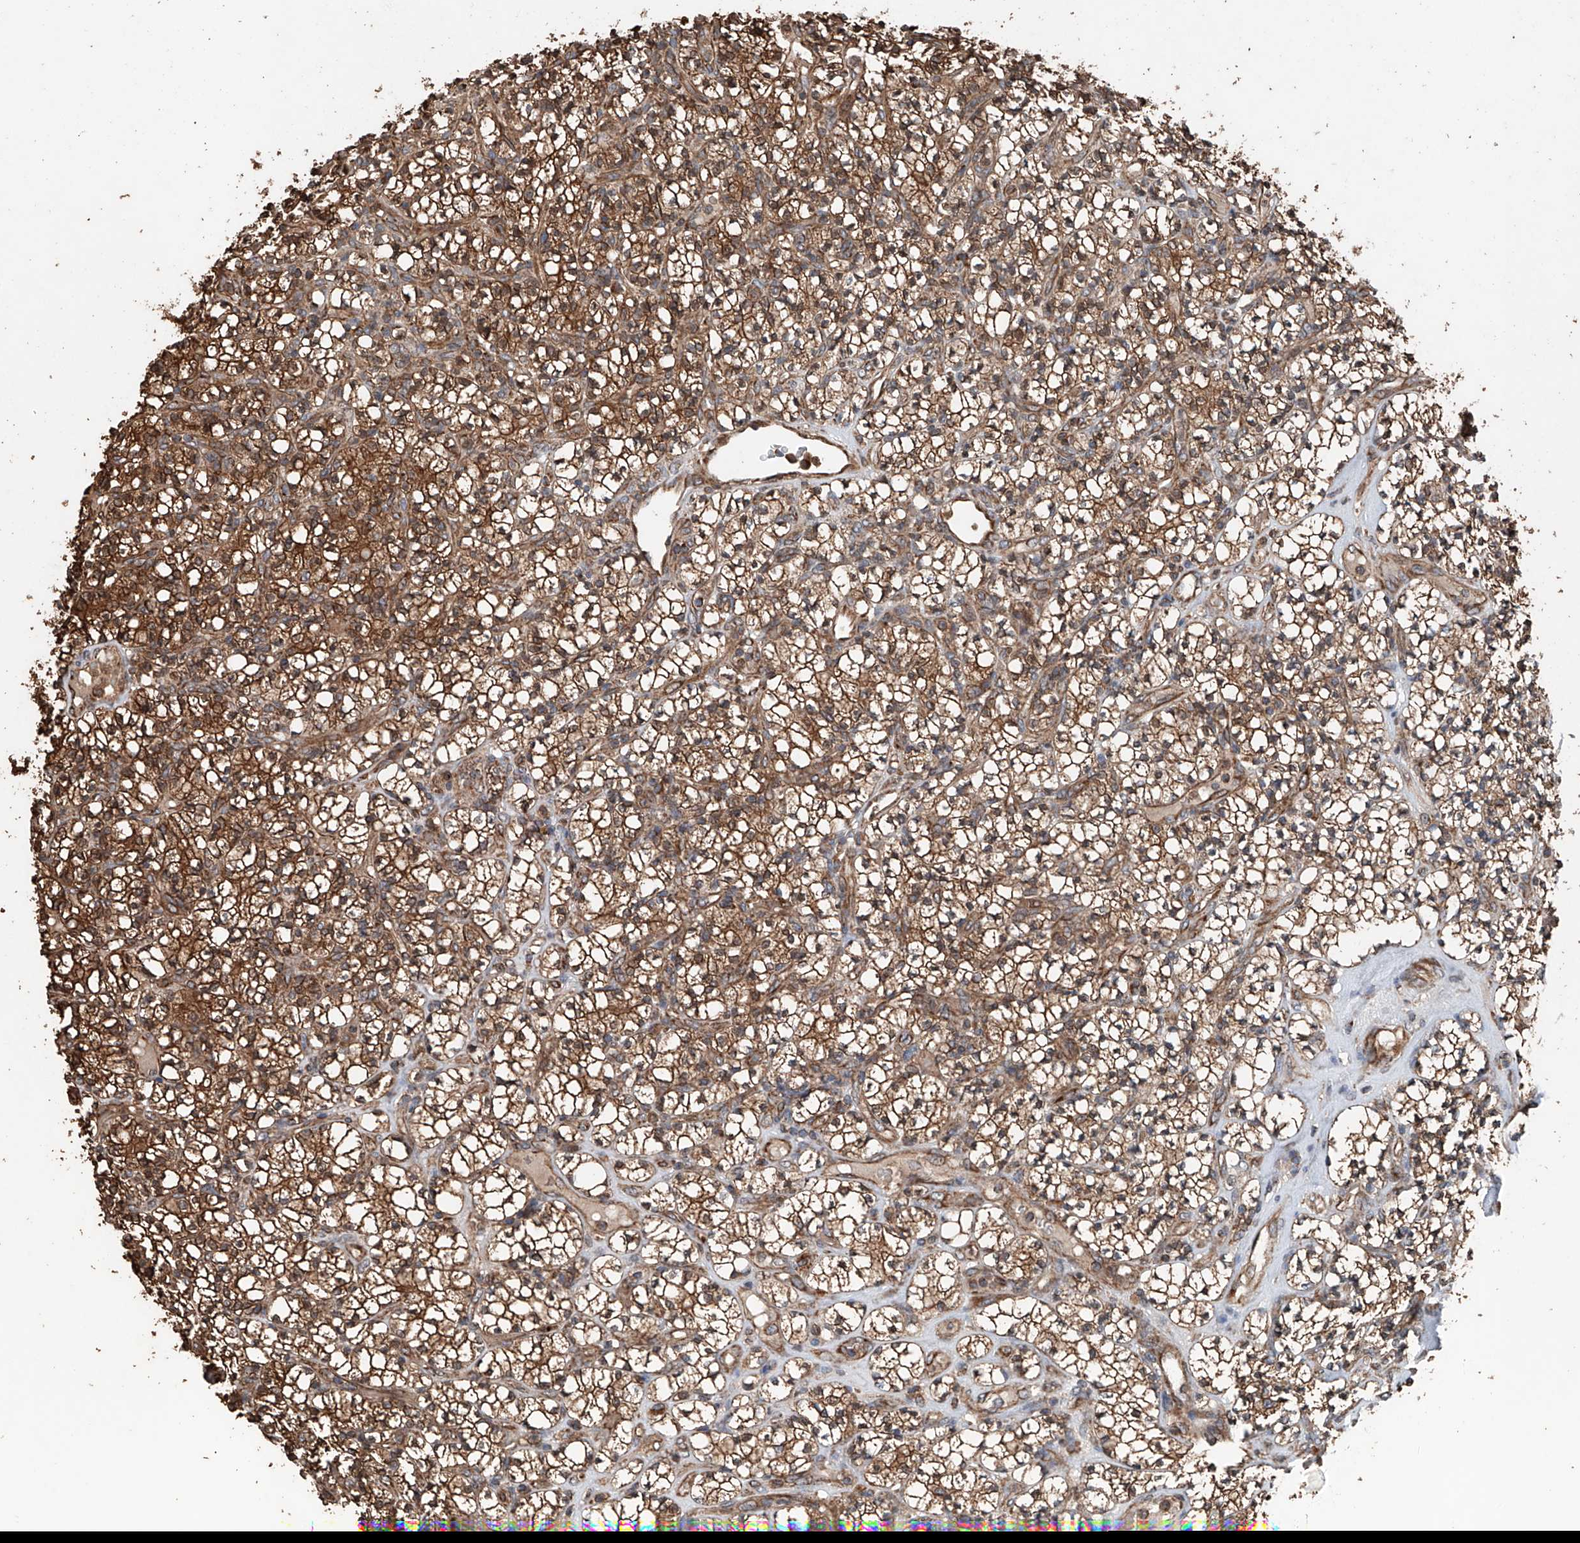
{"staining": {"intensity": "moderate", "quantity": ">75%", "location": "cytoplasmic/membranous"}, "tissue": "renal cancer", "cell_type": "Tumor cells", "image_type": "cancer", "snomed": [{"axis": "morphology", "description": "Adenocarcinoma, NOS"}, {"axis": "topography", "description": "Kidney"}], "caption": "Protein staining displays moderate cytoplasmic/membranous staining in about >75% of tumor cells in renal adenocarcinoma. Nuclei are stained in blue.", "gene": "AP4B1", "patient": {"sex": "male", "age": 77}}